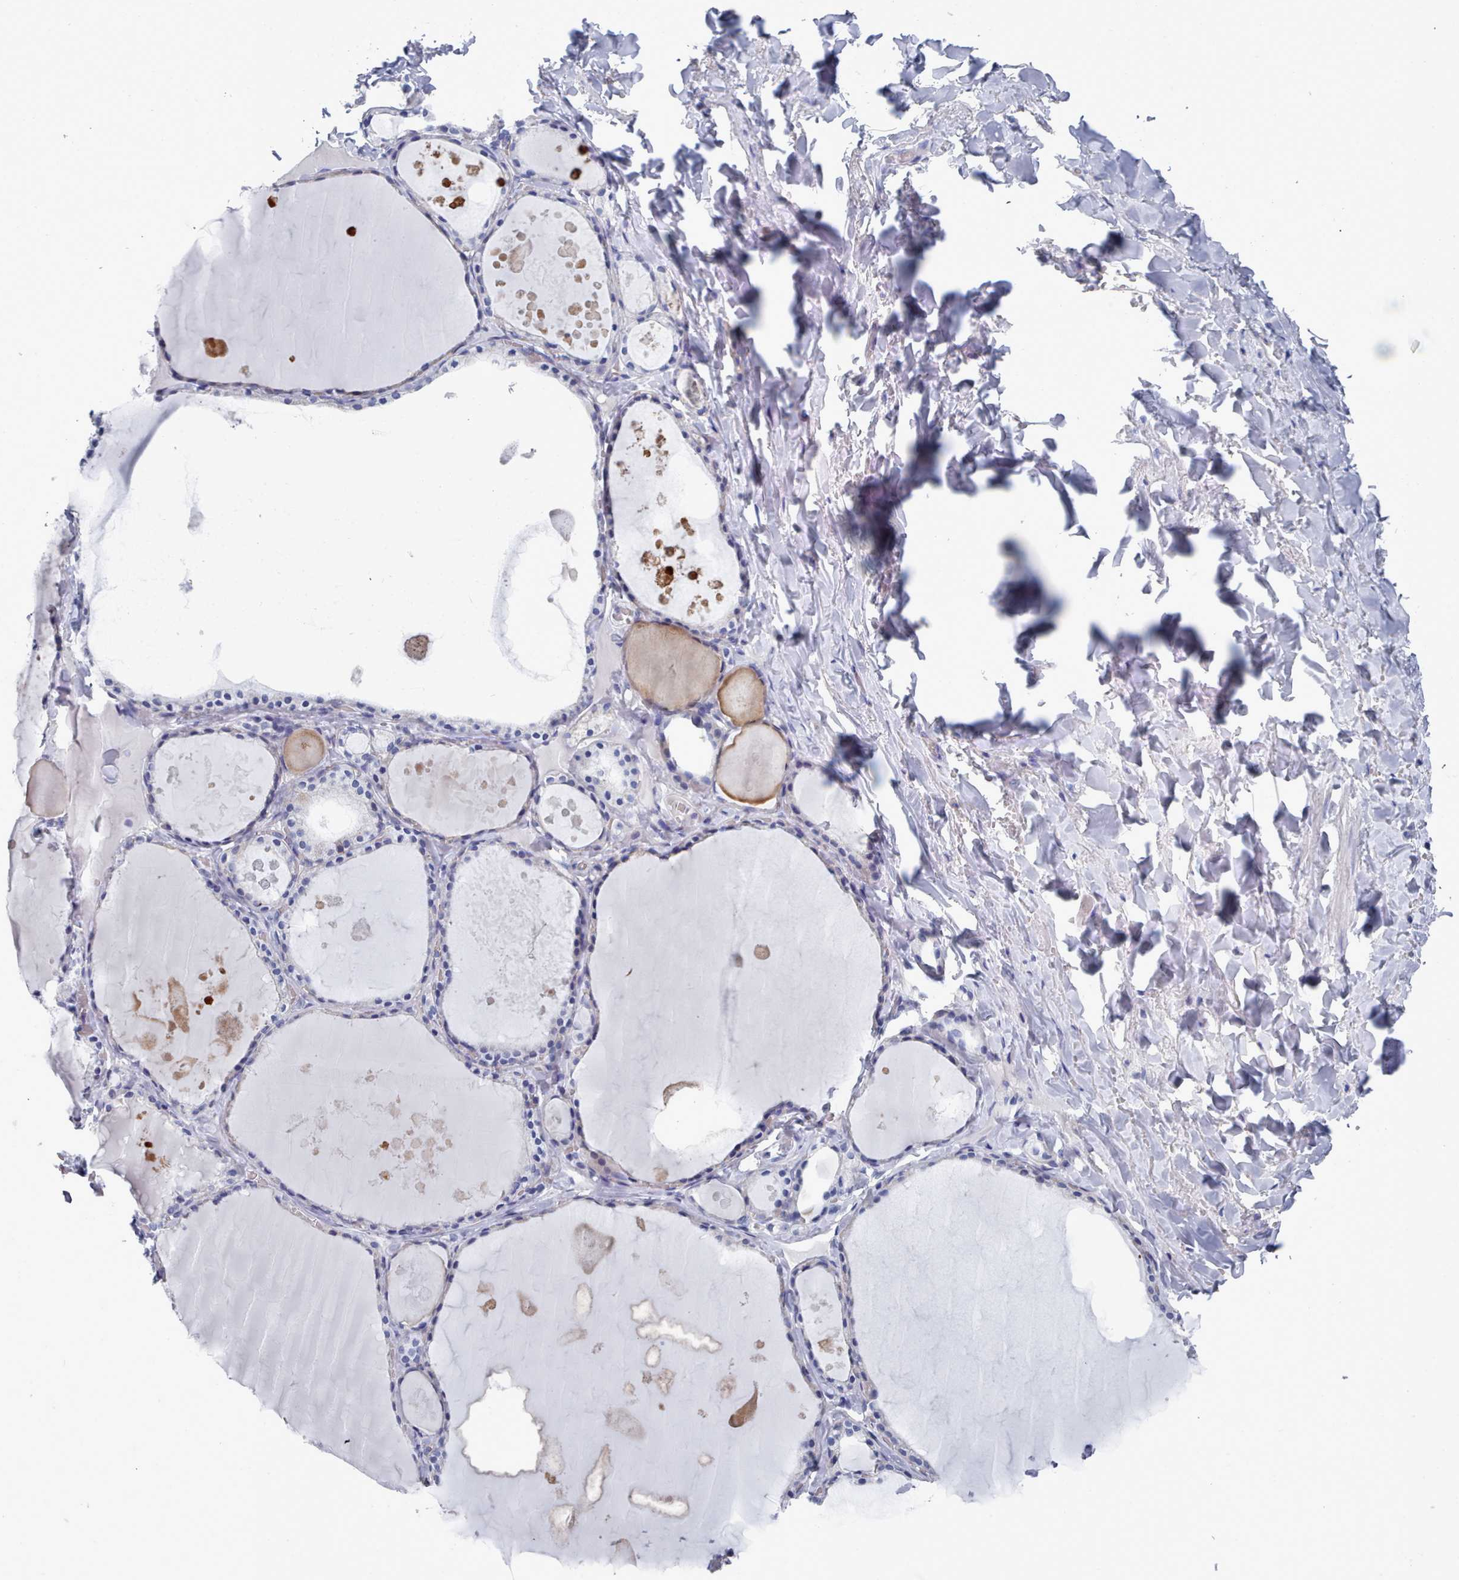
{"staining": {"intensity": "negative", "quantity": "none", "location": "none"}, "tissue": "thyroid gland", "cell_type": "Glandular cells", "image_type": "normal", "snomed": [{"axis": "morphology", "description": "Normal tissue, NOS"}, {"axis": "topography", "description": "Thyroid gland"}], "caption": "IHC micrograph of normal thyroid gland: human thyroid gland stained with DAB demonstrates no significant protein expression in glandular cells. (DAB (3,3'-diaminobenzidine) immunohistochemistry visualized using brightfield microscopy, high magnification).", "gene": "ENSG00000285188", "patient": {"sex": "male", "age": 56}}